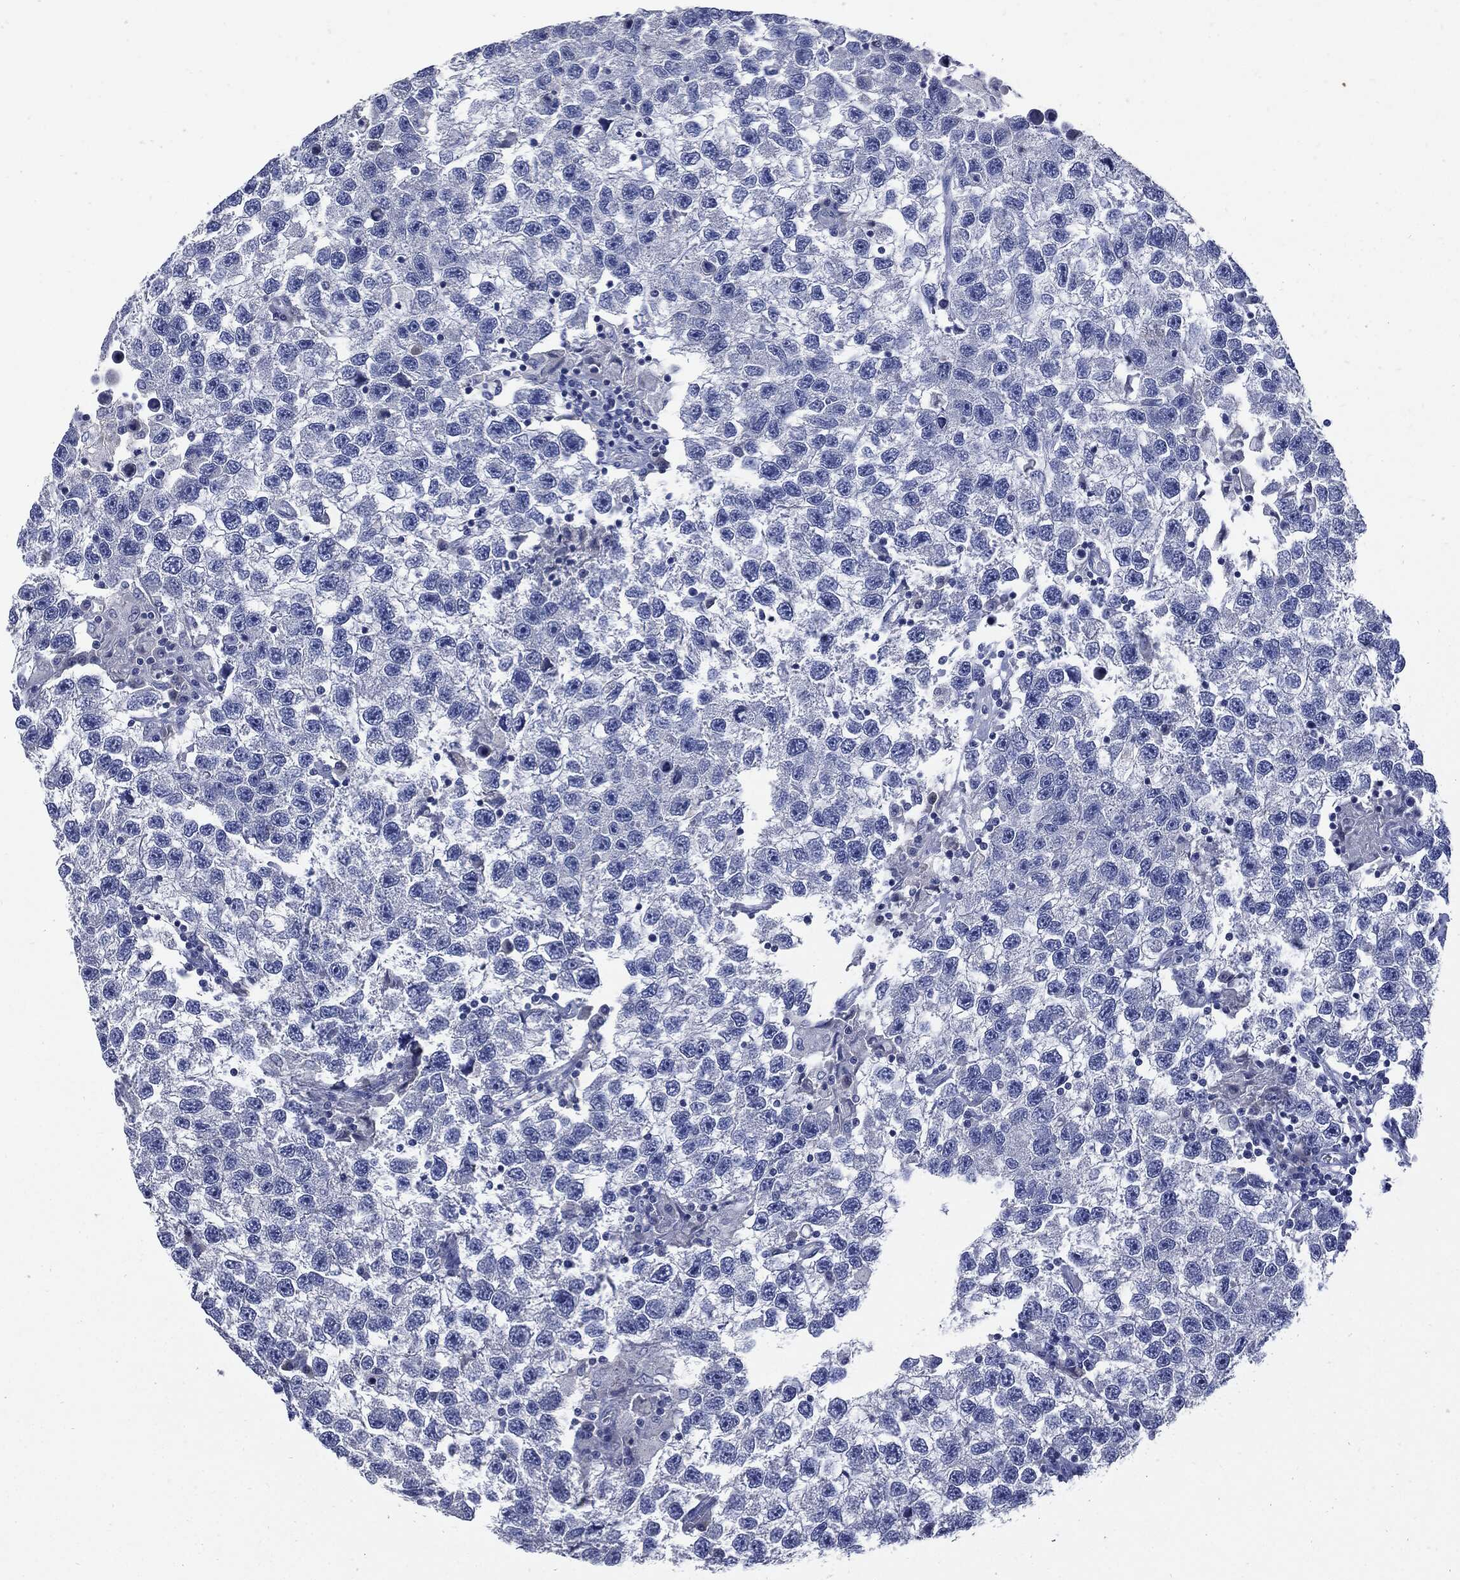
{"staining": {"intensity": "negative", "quantity": "none", "location": "none"}, "tissue": "testis cancer", "cell_type": "Tumor cells", "image_type": "cancer", "snomed": [{"axis": "morphology", "description": "Seminoma, NOS"}, {"axis": "topography", "description": "Testis"}], "caption": "Tumor cells are negative for brown protein staining in testis cancer (seminoma). The staining was performed using DAB (3,3'-diaminobenzidine) to visualize the protein expression in brown, while the nuclei were stained in blue with hematoxylin (Magnification: 20x).", "gene": "CPE", "patient": {"sex": "male", "age": 26}}